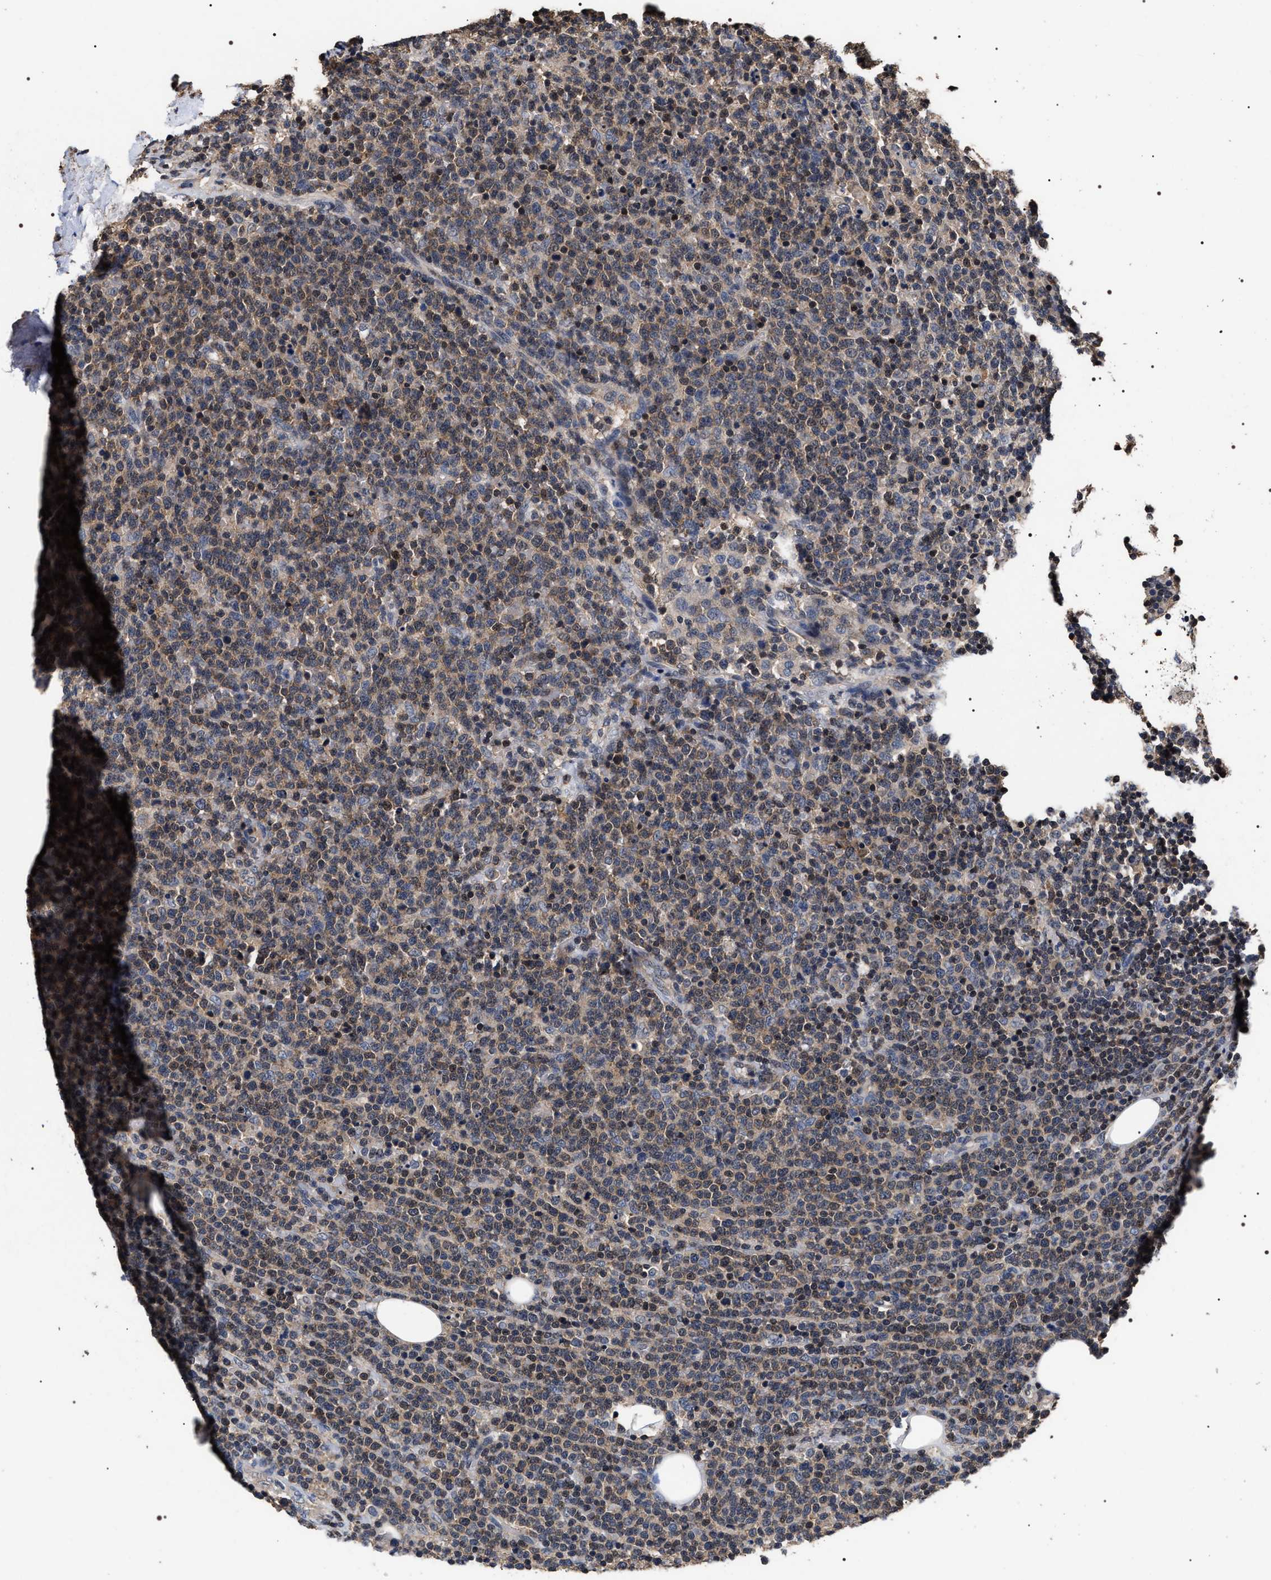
{"staining": {"intensity": "moderate", "quantity": "25%-75%", "location": "nuclear"}, "tissue": "lymphoma", "cell_type": "Tumor cells", "image_type": "cancer", "snomed": [{"axis": "morphology", "description": "Malignant lymphoma, non-Hodgkin's type, High grade"}, {"axis": "topography", "description": "Lymph node"}], "caption": "This photomicrograph demonstrates immunohistochemistry staining of human malignant lymphoma, non-Hodgkin's type (high-grade), with medium moderate nuclear expression in about 25%-75% of tumor cells.", "gene": "UPF3A", "patient": {"sex": "male", "age": 61}}